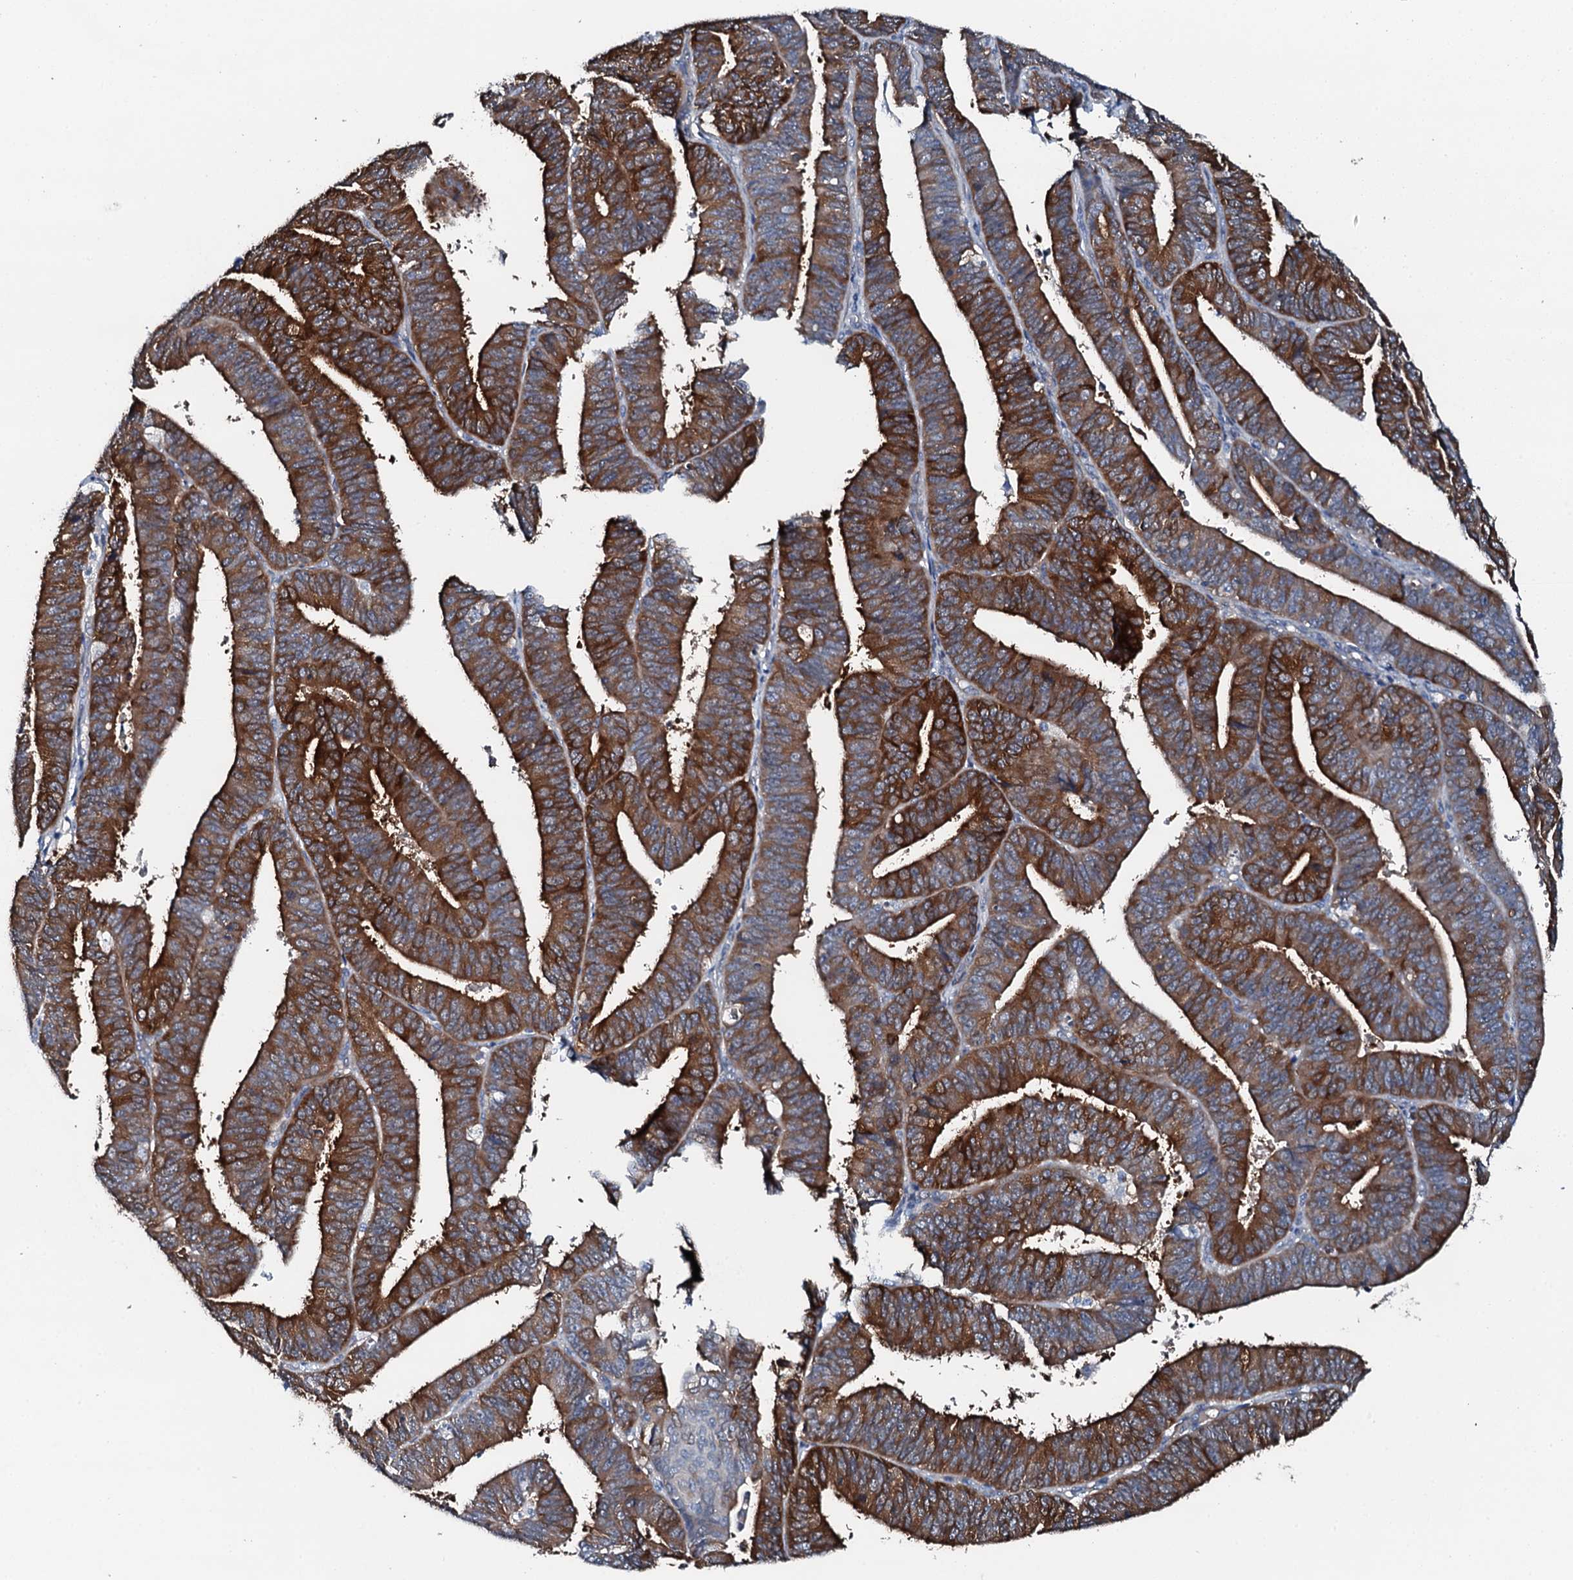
{"staining": {"intensity": "strong", "quantity": ">75%", "location": "cytoplasmic/membranous"}, "tissue": "endometrial cancer", "cell_type": "Tumor cells", "image_type": "cancer", "snomed": [{"axis": "morphology", "description": "Adenocarcinoma, NOS"}, {"axis": "topography", "description": "Endometrium"}], "caption": "The micrograph reveals immunohistochemical staining of endometrial adenocarcinoma. There is strong cytoplasmic/membranous positivity is present in approximately >75% of tumor cells.", "gene": "GFOD2", "patient": {"sex": "female", "age": 73}}